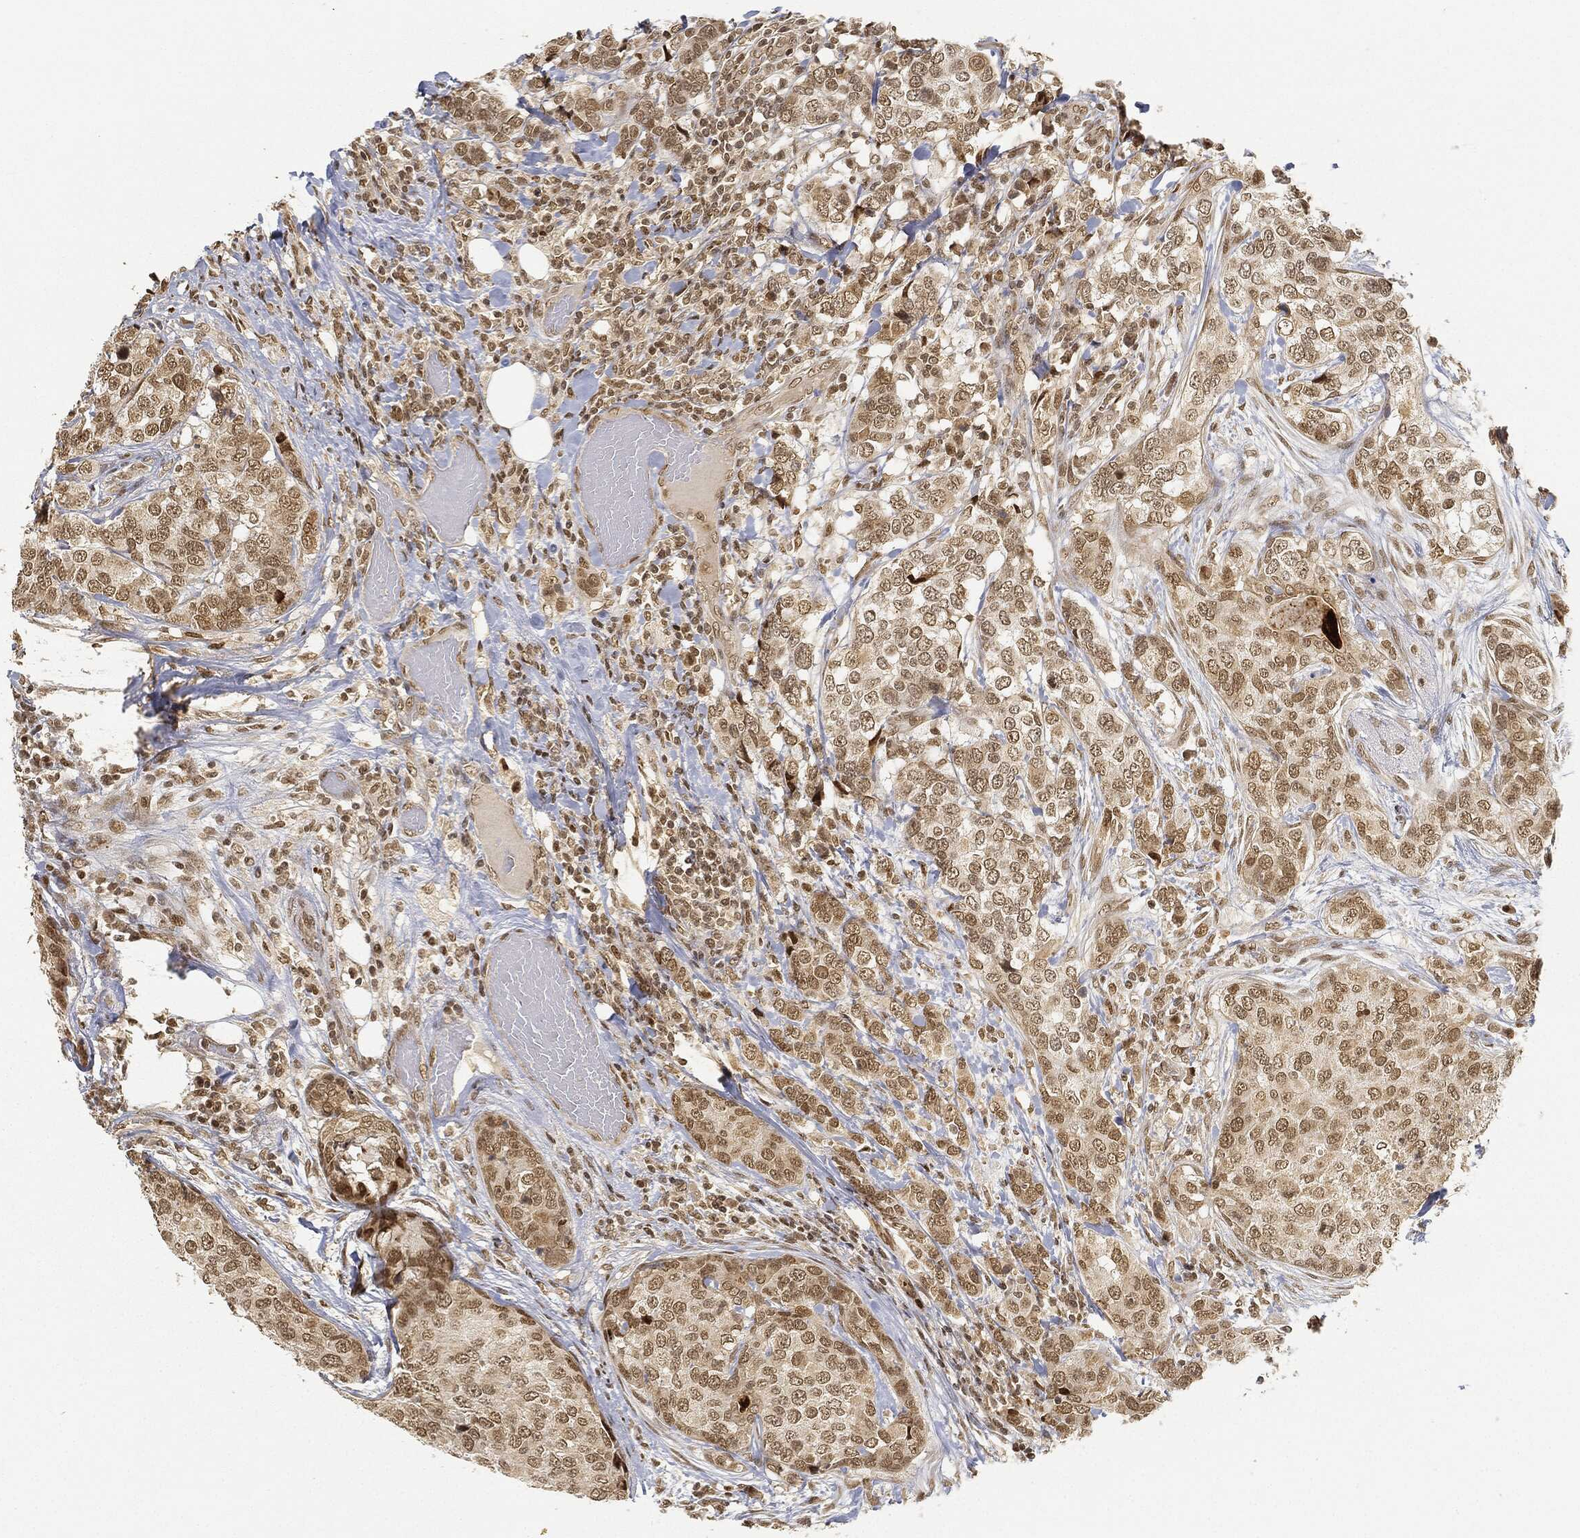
{"staining": {"intensity": "moderate", "quantity": "<25%", "location": "nuclear"}, "tissue": "breast cancer", "cell_type": "Tumor cells", "image_type": "cancer", "snomed": [{"axis": "morphology", "description": "Lobular carcinoma"}, {"axis": "topography", "description": "Breast"}], "caption": "Protein expression analysis of breast lobular carcinoma shows moderate nuclear staining in approximately <25% of tumor cells.", "gene": "CIB1", "patient": {"sex": "female", "age": 59}}